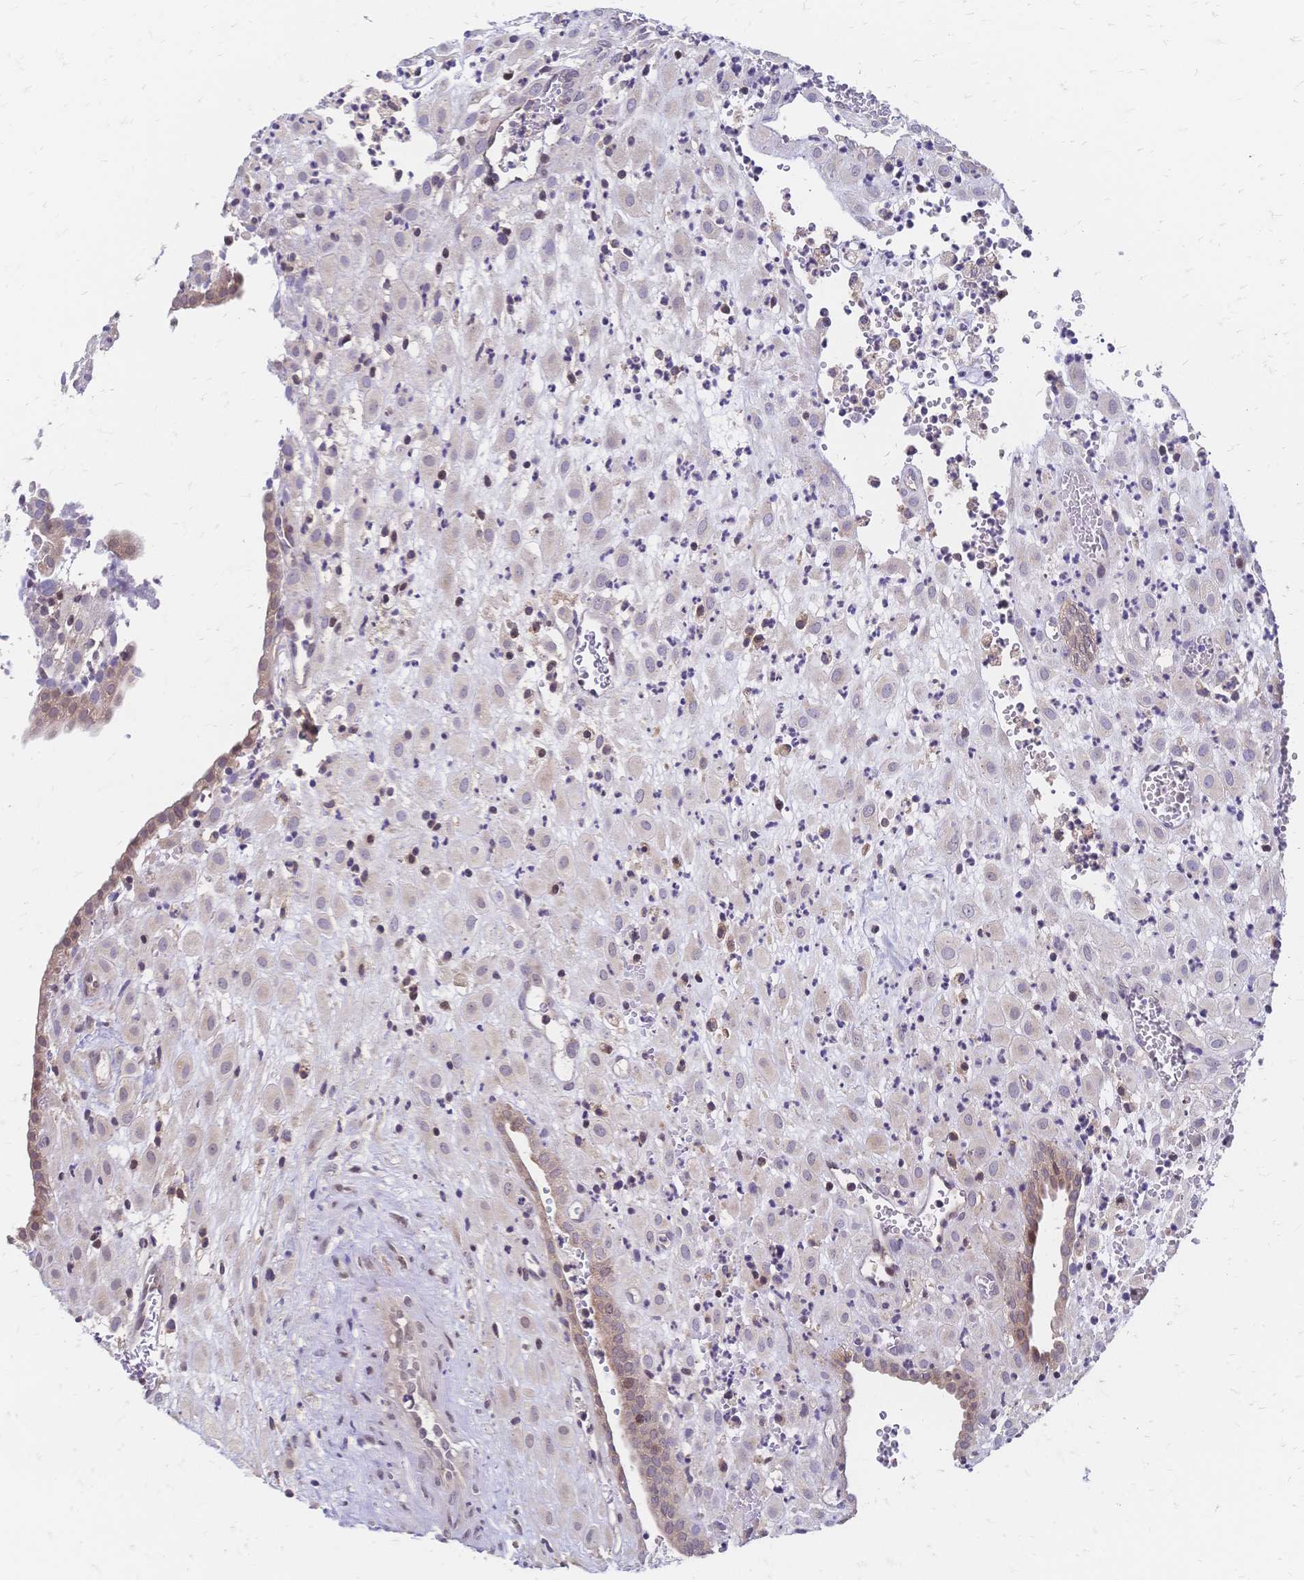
{"staining": {"intensity": "negative", "quantity": "none", "location": "none"}, "tissue": "placenta", "cell_type": "Decidual cells", "image_type": "normal", "snomed": [{"axis": "morphology", "description": "Normal tissue, NOS"}, {"axis": "topography", "description": "Placenta"}], "caption": "This is an immunohistochemistry histopathology image of normal placenta. There is no expression in decidual cells.", "gene": "CBX7", "patient": {"sex": "female", "age": 24}}